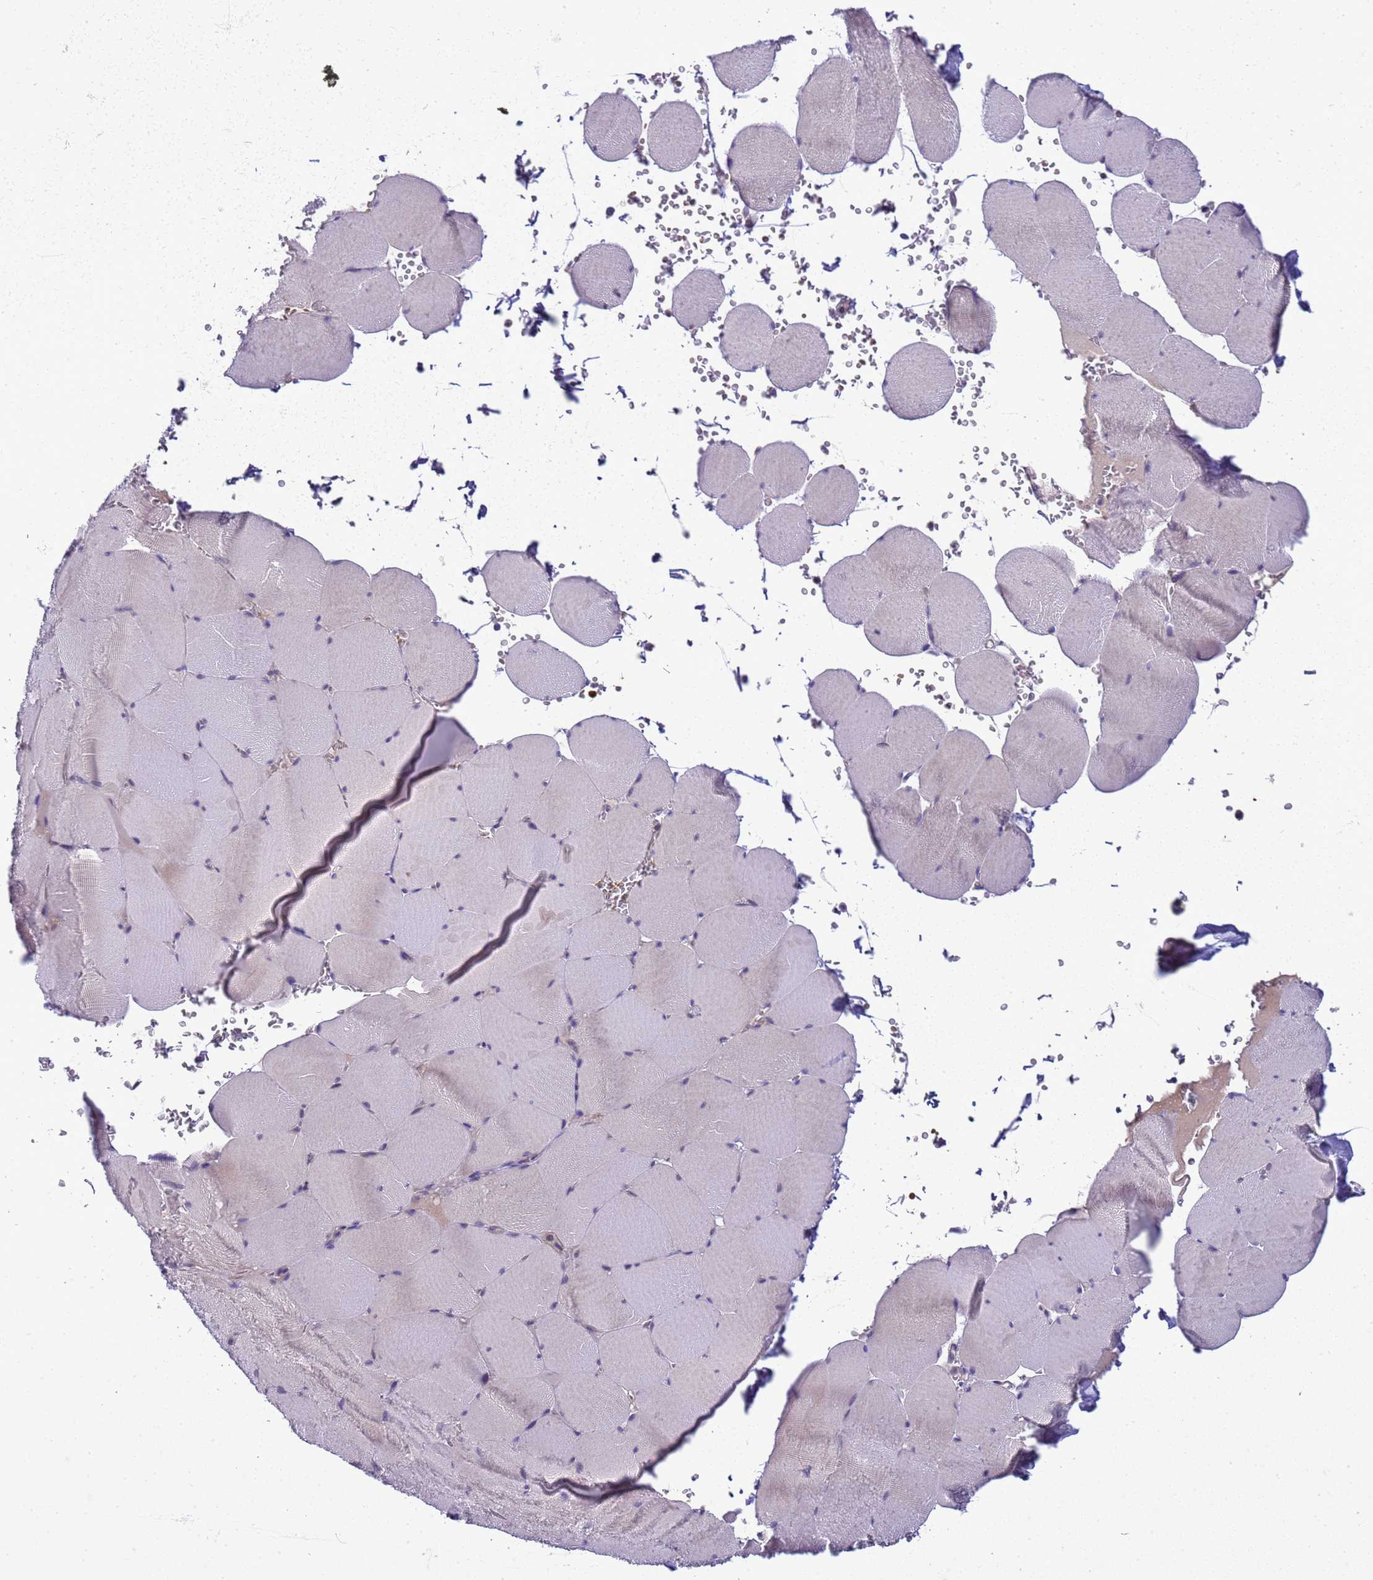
{"staining": {"intensity": "negative", "quantity": "none", "location": "none"}, "tissue": "skeletal muscle", "cell_type": "Myocytes", "image_type": "normal", "snomed": [{"axis": "morphology", "description": "Normal tissue, NOS"}, {"axis": "topography", "description": "Skeletal muscle"}, {"axis": "topography", "description": "Head-Neck"}], "caption": "Immunohistochemistry (IHC) image of normal human skeletal muscle stained for a protein (brown), which shows no expression in myocytes. Nuclei are stained in blue.", "gene": "DDI2", "patient": {"sex": "male", "age": 66}}